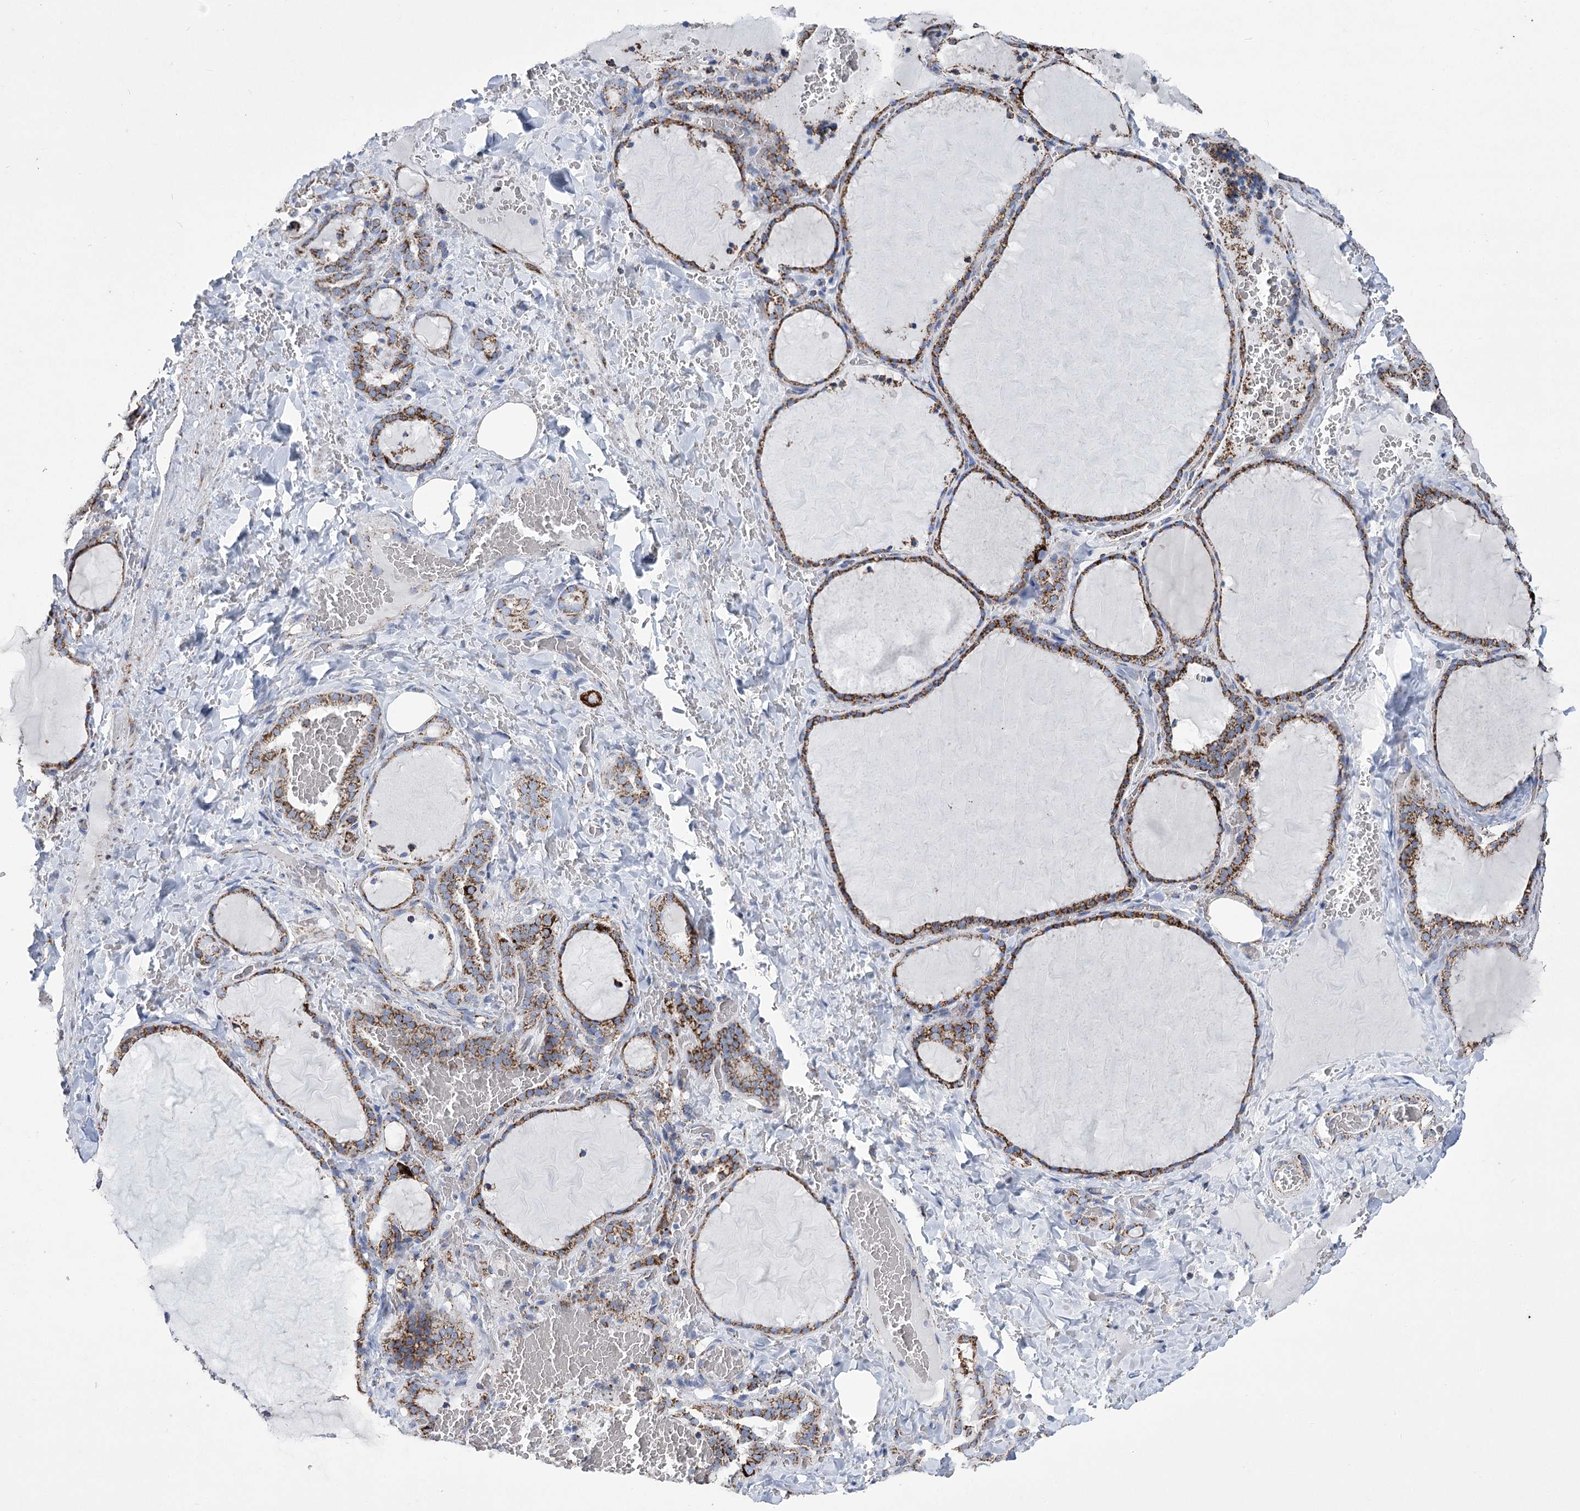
{"staining": {"intensity": "strong", "quantity": ">75%", "location": "cytoplasmic/membranous"}, "tissue": "thyroid gland", "cell_type": "Glandular cells", "image_type": "normal", "snomed": [{"axis": "morphology", "description": "Normal tissue, NOS"}, {"axis": "topography", "description": "Thyroid gland"}], "caption": "This is an image of IHC staining of benign thyroid gland, which shows strong staining in the cytoplasmic/membranous of glandular cells.", "gene": "PDHB", "patient": {"sex": "female", "age": 22}}